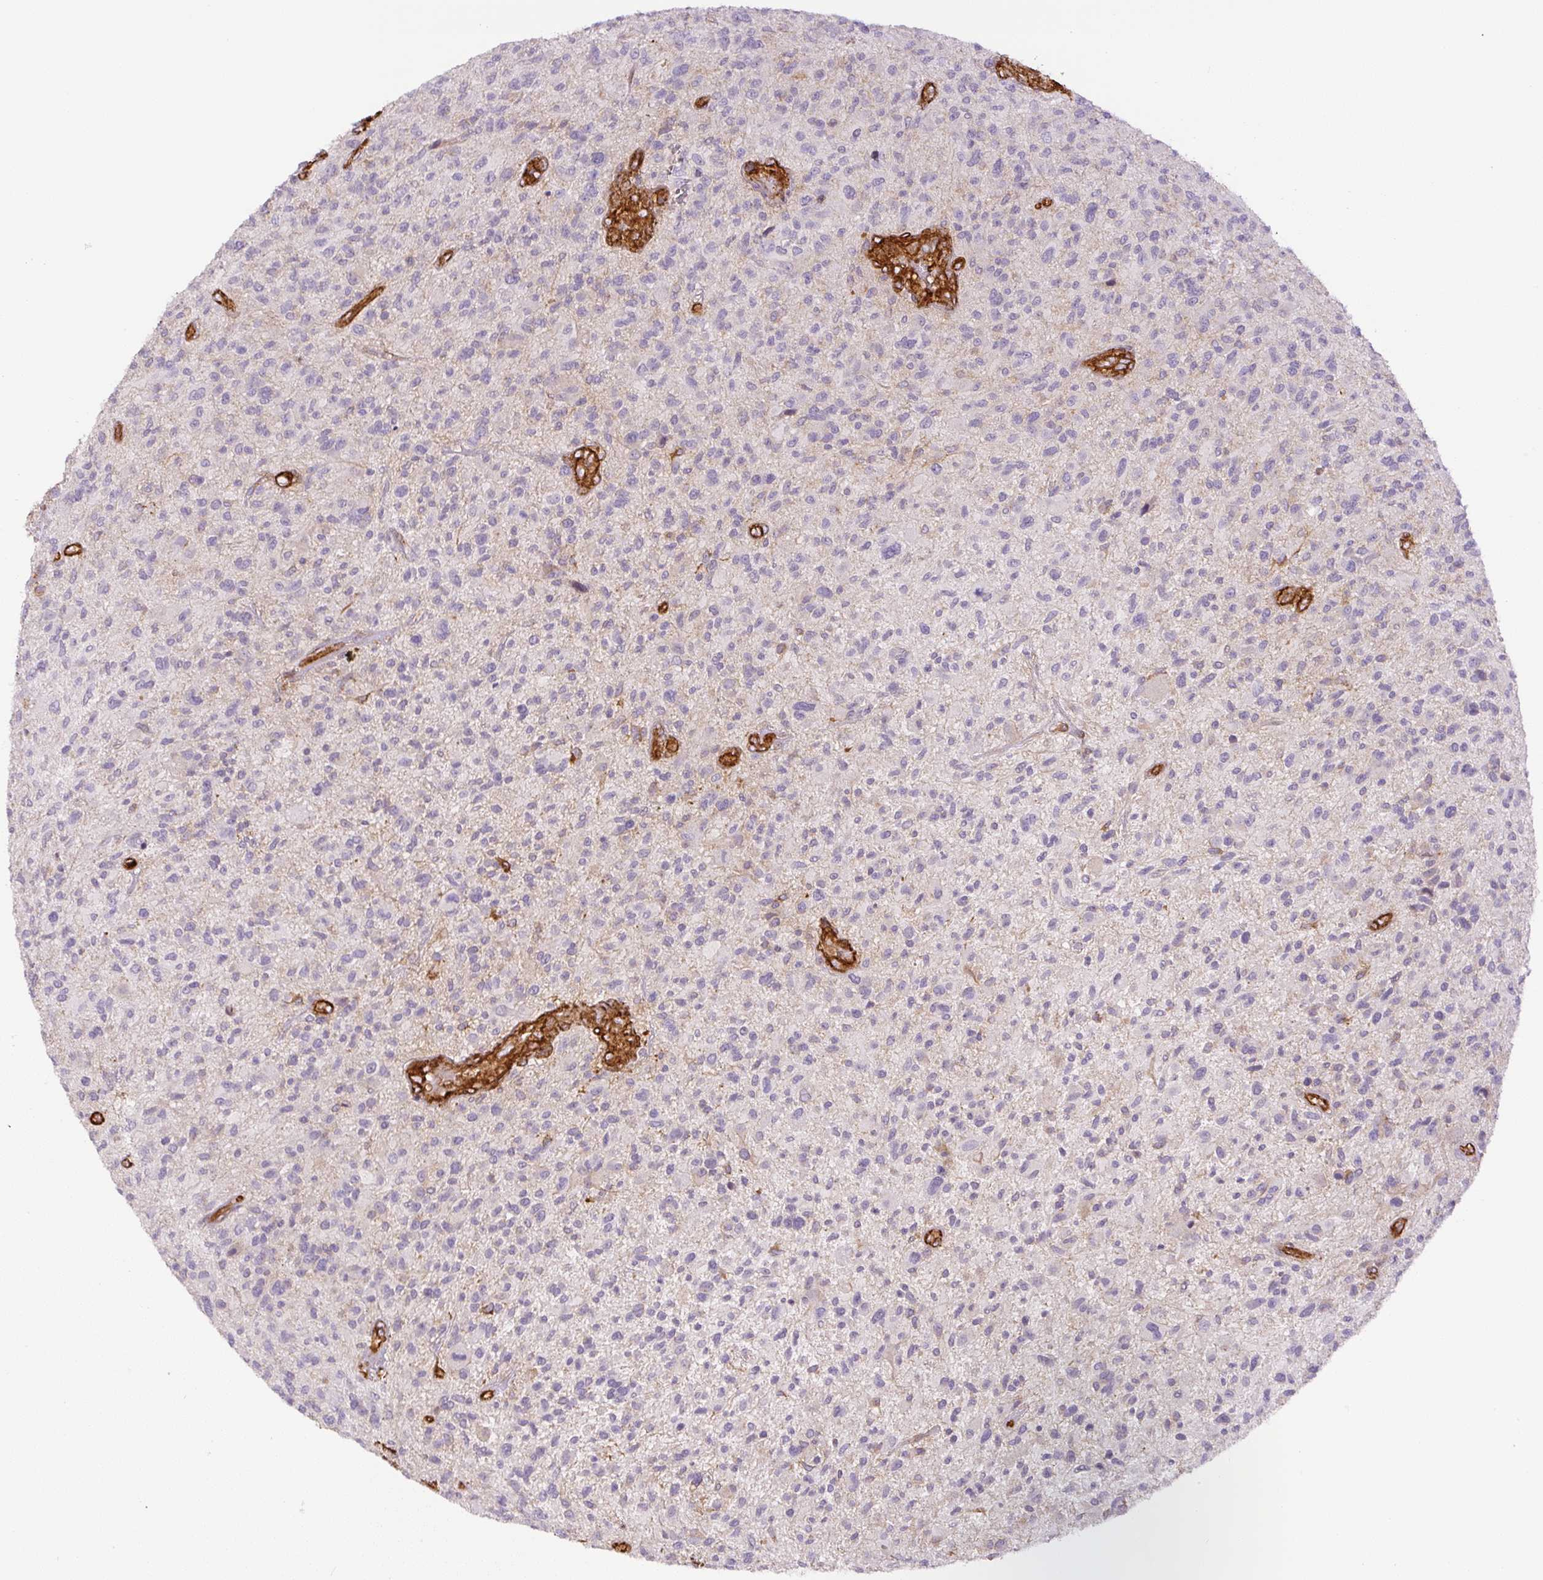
{"staining": {"intensity": "negative", "quantity": "none", "location": "none"}, "tissue": "glioma", "cell_type": "Tumor cells", "image_type": "cancer", "snomed": [{"axis": "morphology", "description": "Glioma, malignant, High grade"}, {"axis": "topography", "description": "Brain"}], "caption": "Immunohistochemical staining of human high-grade glioma (malignant) reveals no significant positivity in tumor cells. The staining is performed using DAB (3,3'-diaminobenzidine) brown chromogen with nuclei counter-stained in using hematoxylin.", "gene": "MYL12A", "patient": {"sex": "male", "age": 47}}